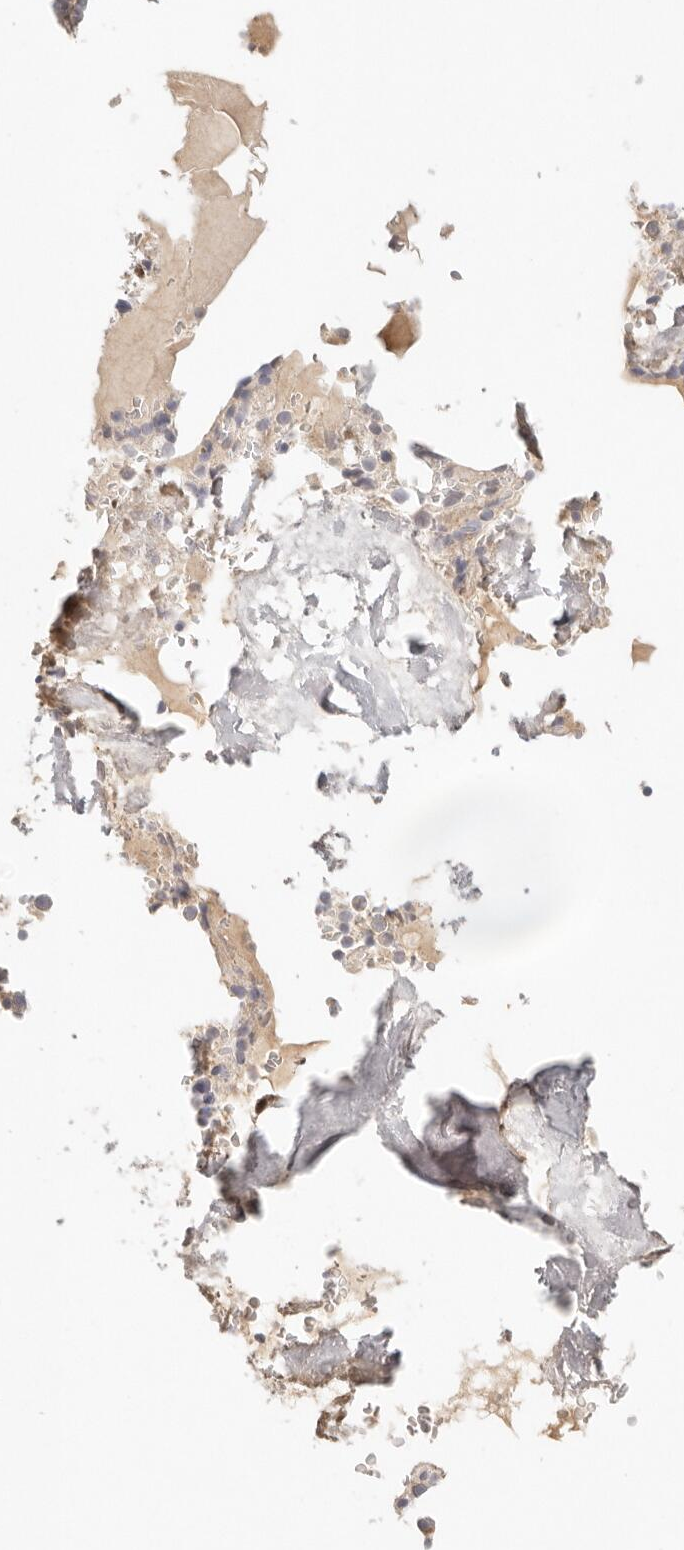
{"staining": {"intensity": "weak", "quantity": "<25%", "location": "cytoplasmic/membranous"}, "tissue": "bone marrow", "cell_type": "Hematopoietic cells", "image_type": "normal", "snomed": [{"axis": "morphology", "description": "Normal tissue, NOS"}, {"axis": "topography", "description": "Bone marrow"}], "caption": "Immunohistochemical staining of unremarkable bone marrow displays no significant positivity in hematopoietic cells.", "gene": "SPHK1", "patient": {"sex": "male", "age": 70}}